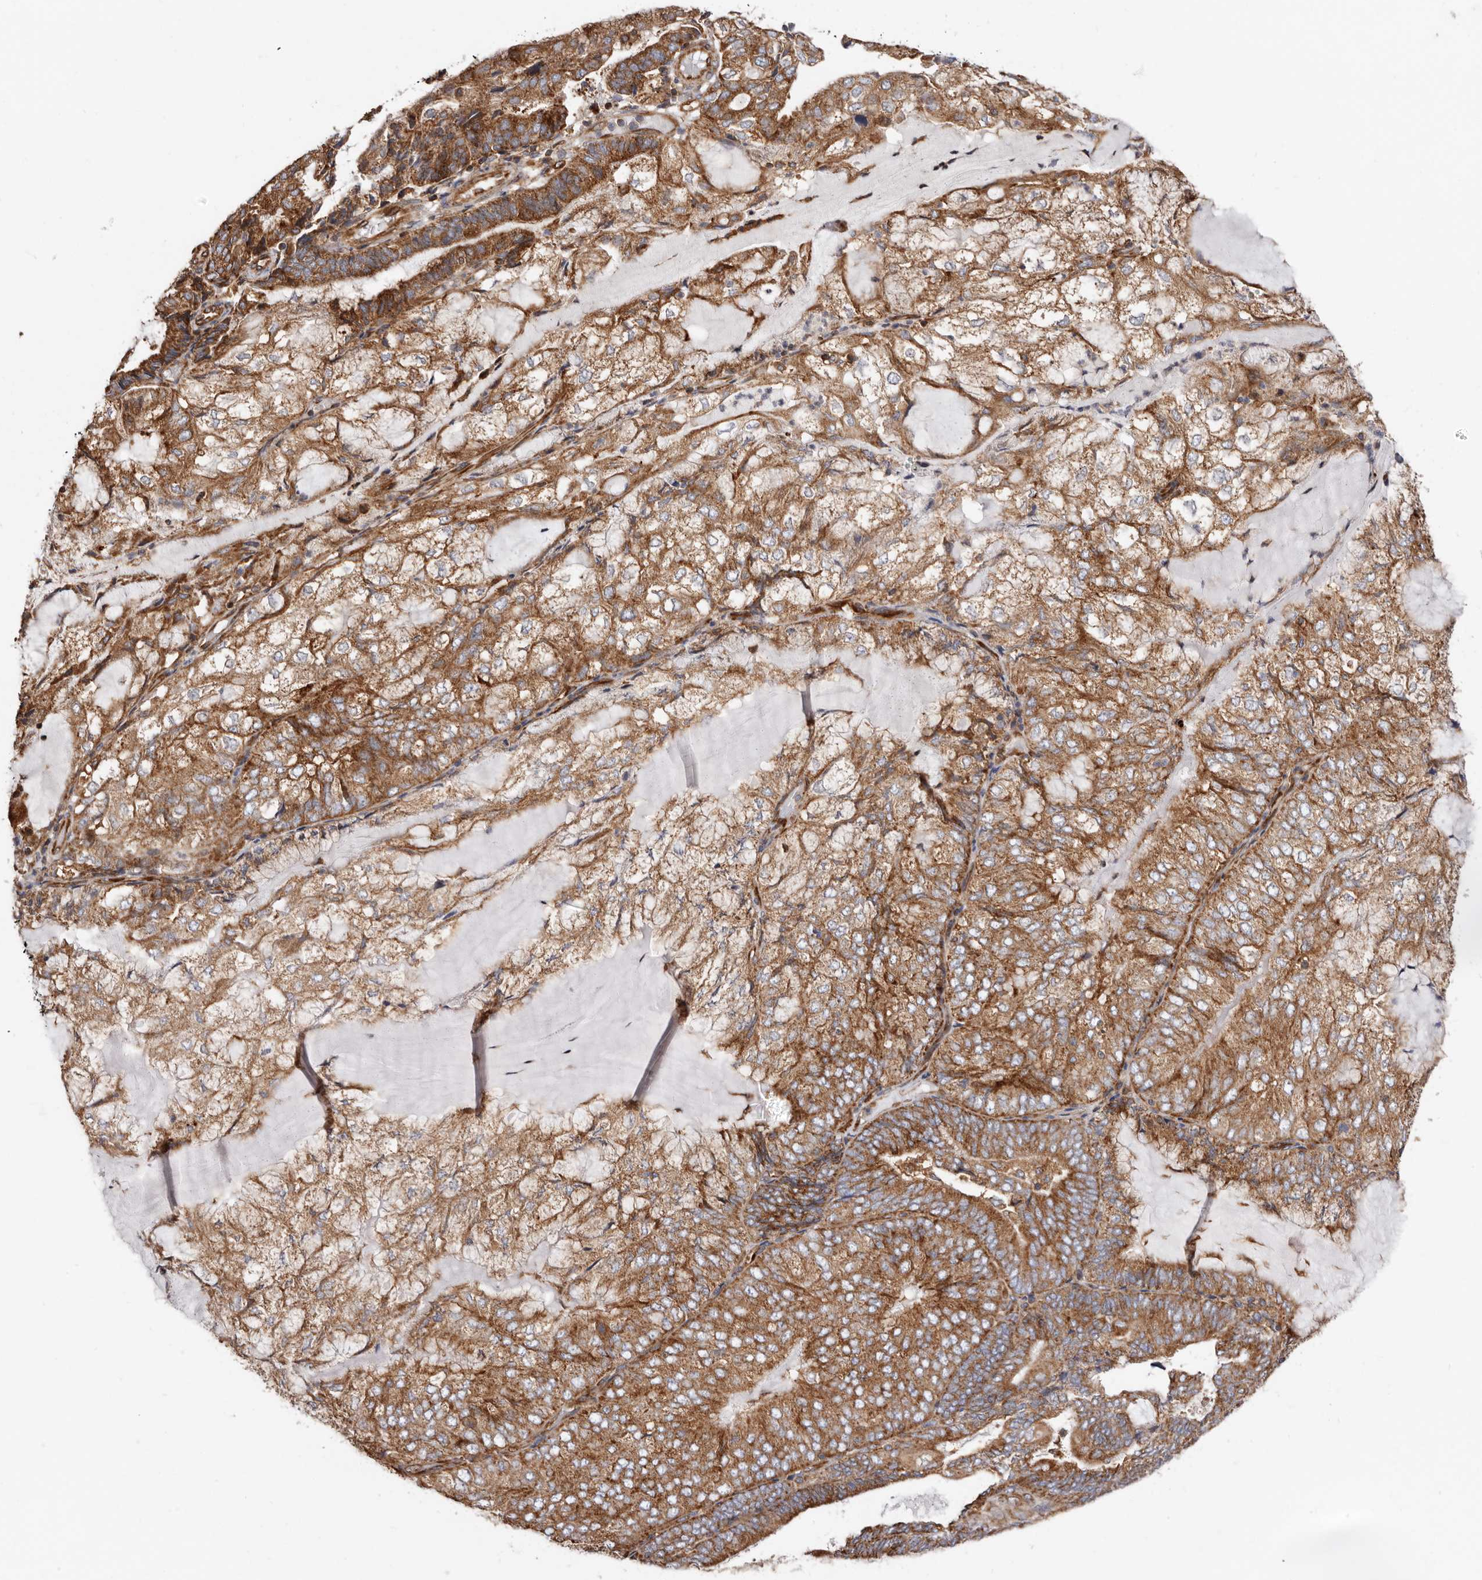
{"staining": {"intensity": "moderate", "quantity": ">75%", "location": "cytoplasmic/membranous"}, "tissue": "endometrial cancer", "cell_type": "Tumor cells", "image_type": "cancer", "snomed": [{"axis": "morphology", "description": "Adenocarcinoma, NOS"}, {"axis": "topography", "description": "Endometrium"}], "caption": "Immunohistochemistry (IHC) (DAB) staining of endometrial cancer exhibits moderate cytoplasmic/membranous protein positivity in about >75% of tumor cells.", "gene": "COQ8B", "patient": {"sex": "female", "age": 81}}